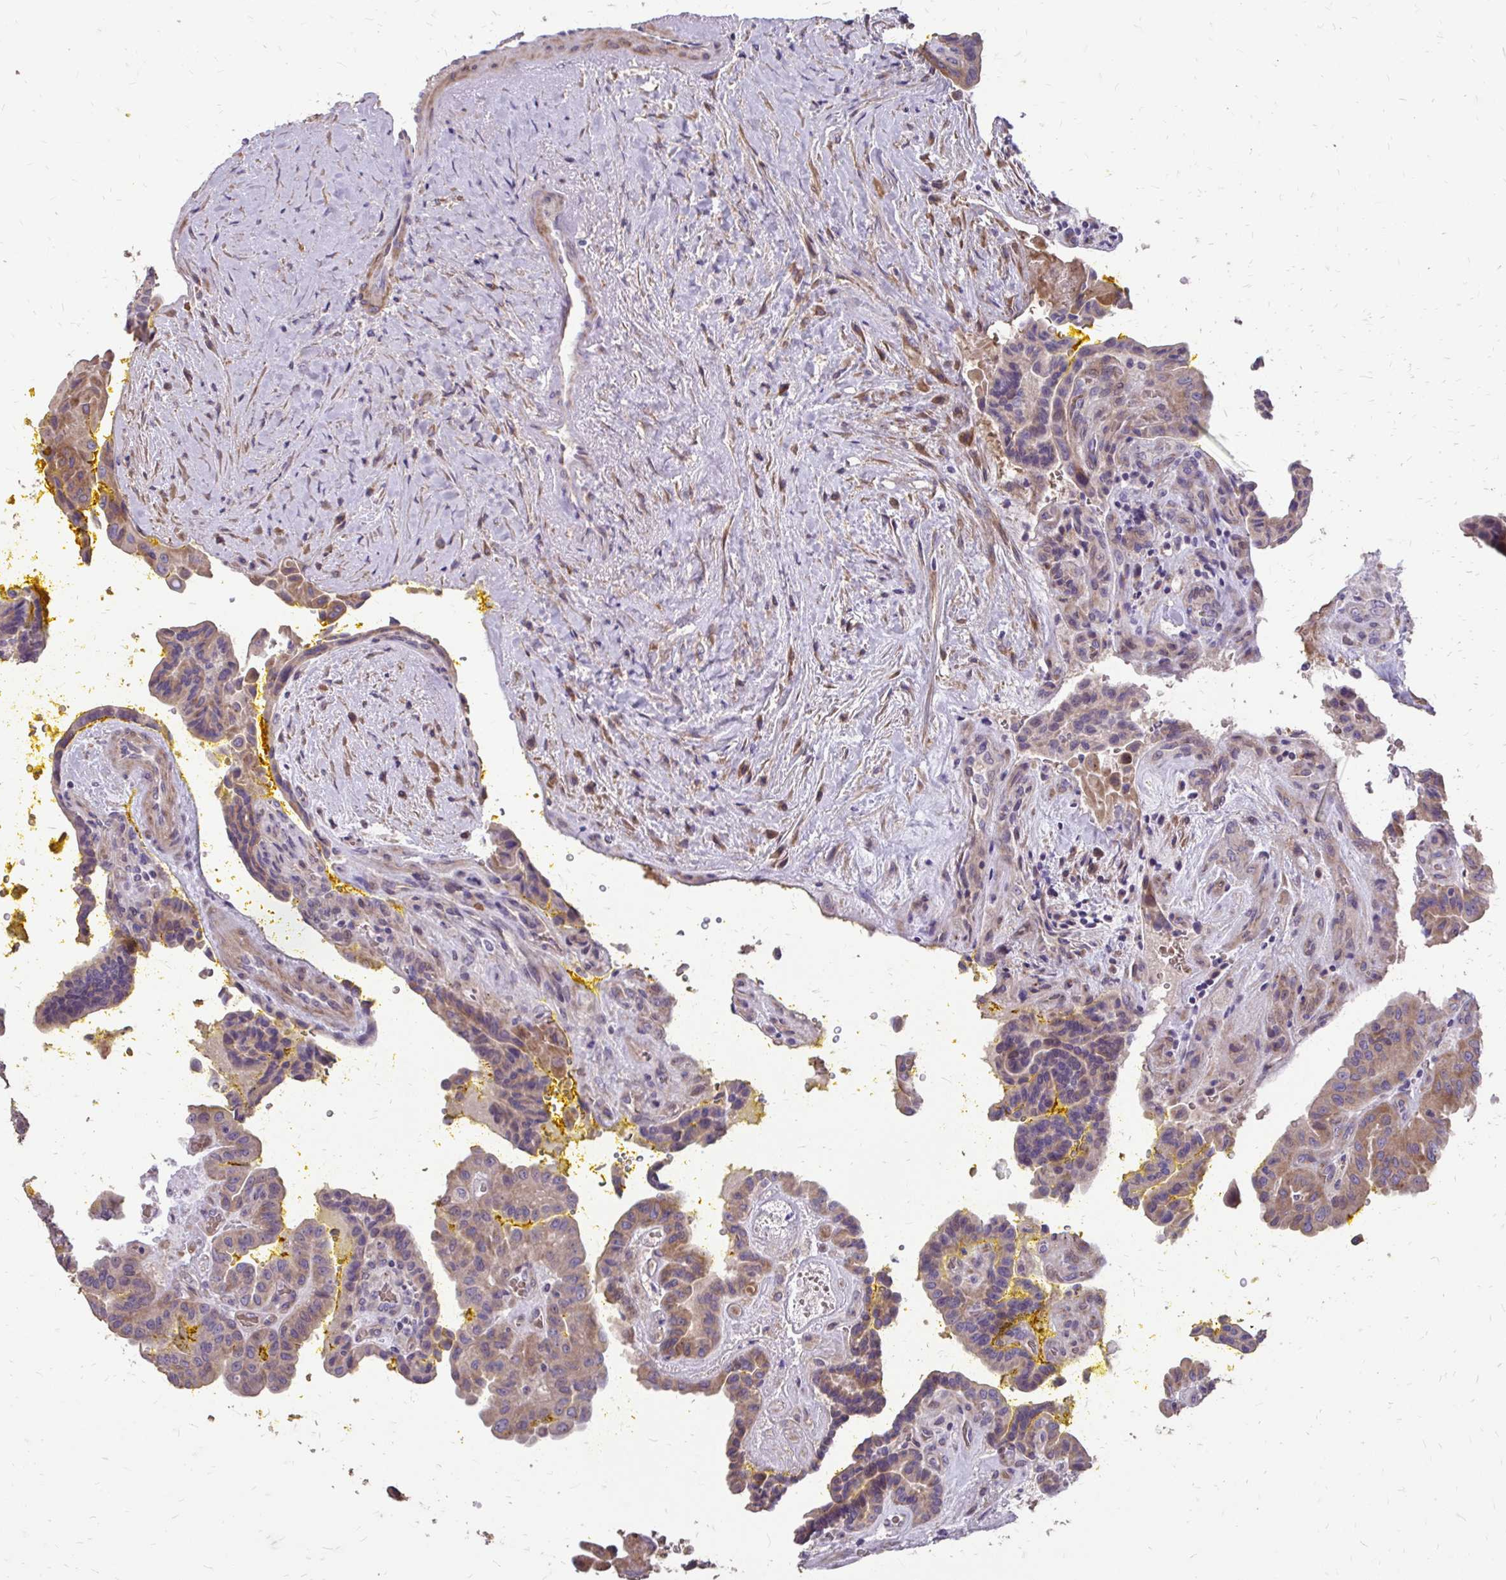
{"staining": {"intensity": "weak", "quantity": ">75%", "location": "cytoplasmic/membranous"}, "tissue": "thyroid cancer", "cell_type": "Tumor cells", "image_type": "cancer", "snomed": [{"axis": "morphology", "description": "Papillary adenocarcinoma, NOS"}, {"axis": "topography", "description": "Thyroid gland"}], "caption": "Immunohistochemical staining of human papillary adenocarcinoma (thyroid) demonstrates low levels of weak cytoplasmic/membranous protein staining in approximately >75% of tumor cells.", "gene": "MYORG", "patient": {"sex": "male", "age": 87}}